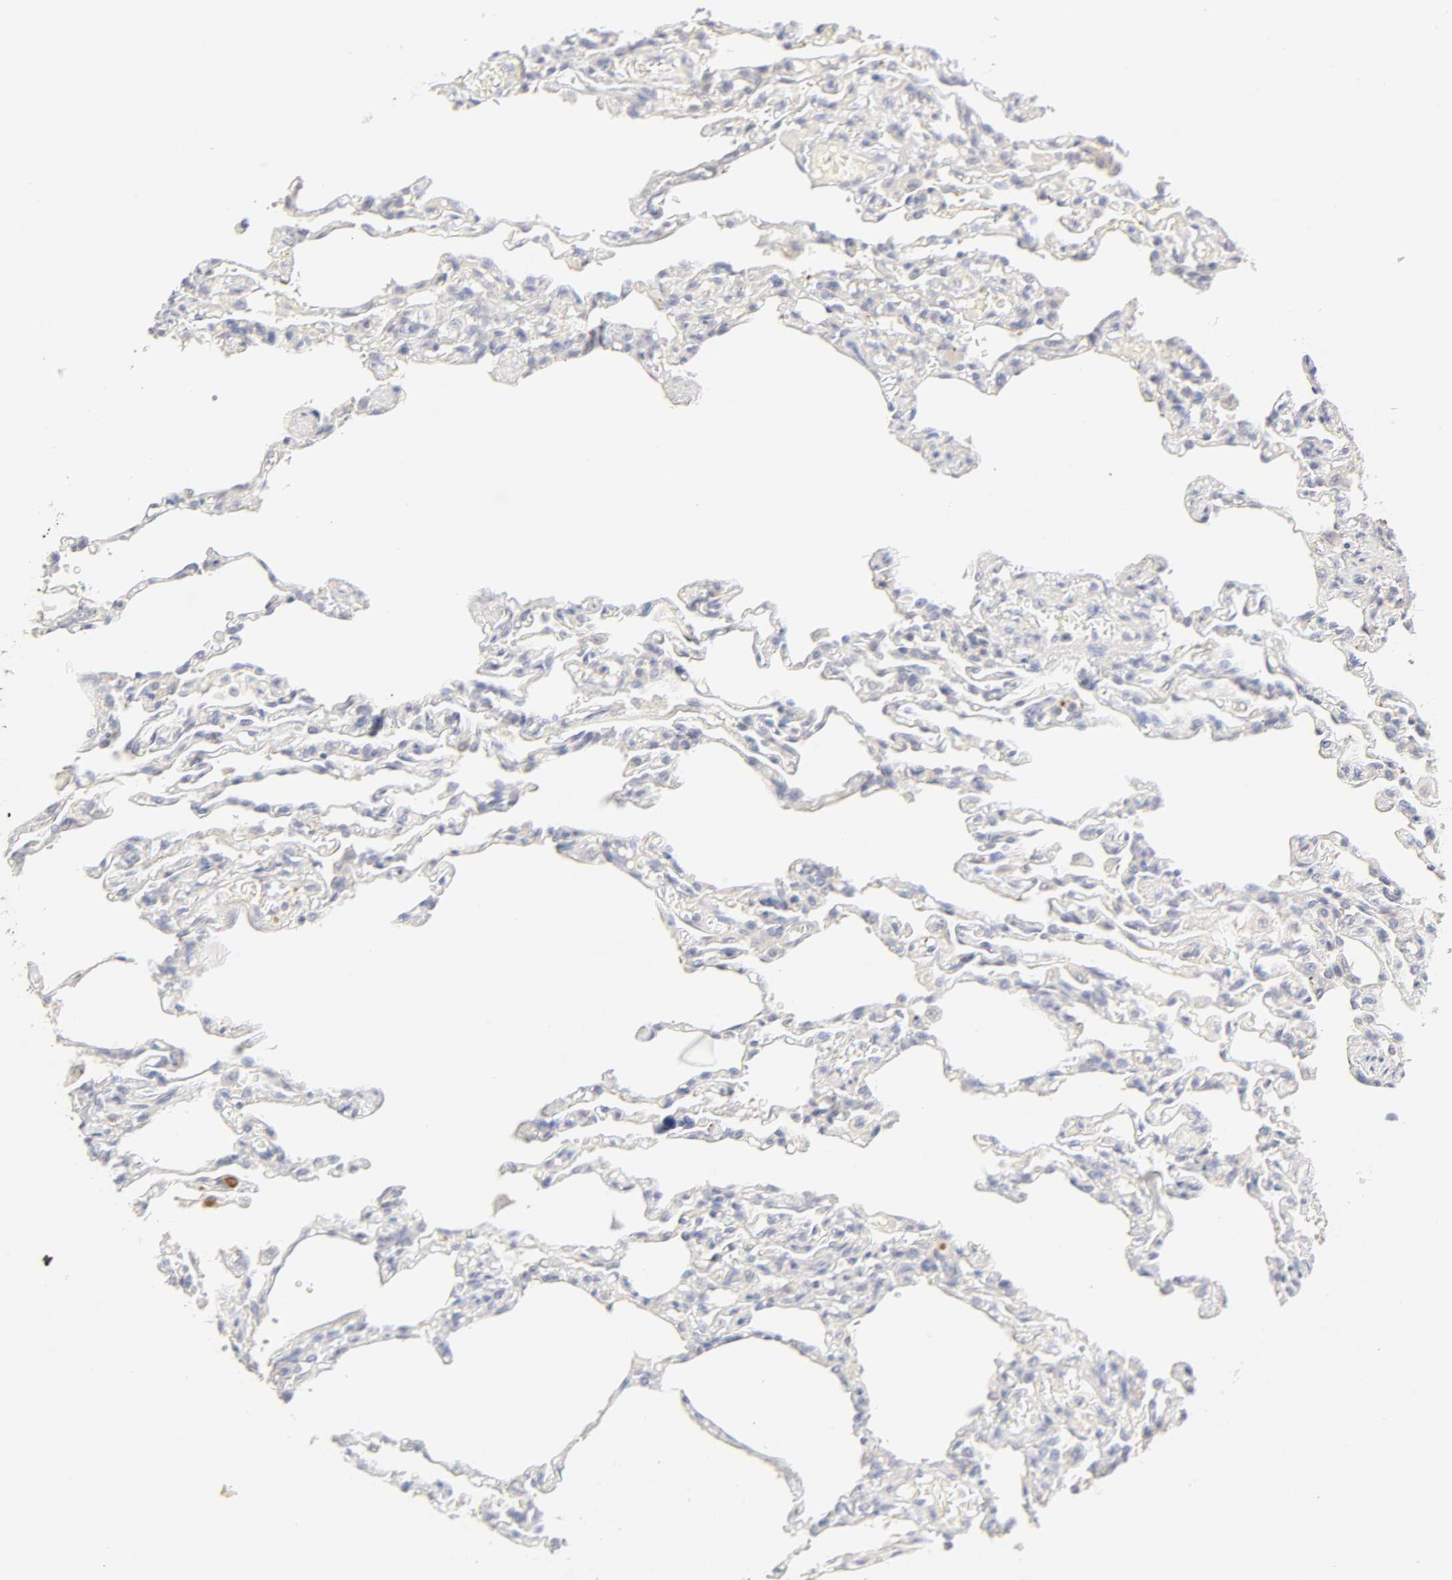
{"staining": {"intensity": "negative", "quantity": "none", "location": "none"}, "tissue": "lung", "cell_type": "Alveolar cells", "image_type": "normal", "snomed": [{"axis": "morphology", "description": "Normal tissue, NOS"}, {"axis": "topography", "description": "Lung"}], "caption": "An immunohistochemistry (IHC) micrograph of normal lung is shown. There is no staining in alveolar cells of lung.", "gene": "CYP4B1", "patient": {"sex": "male", "age": 21}}